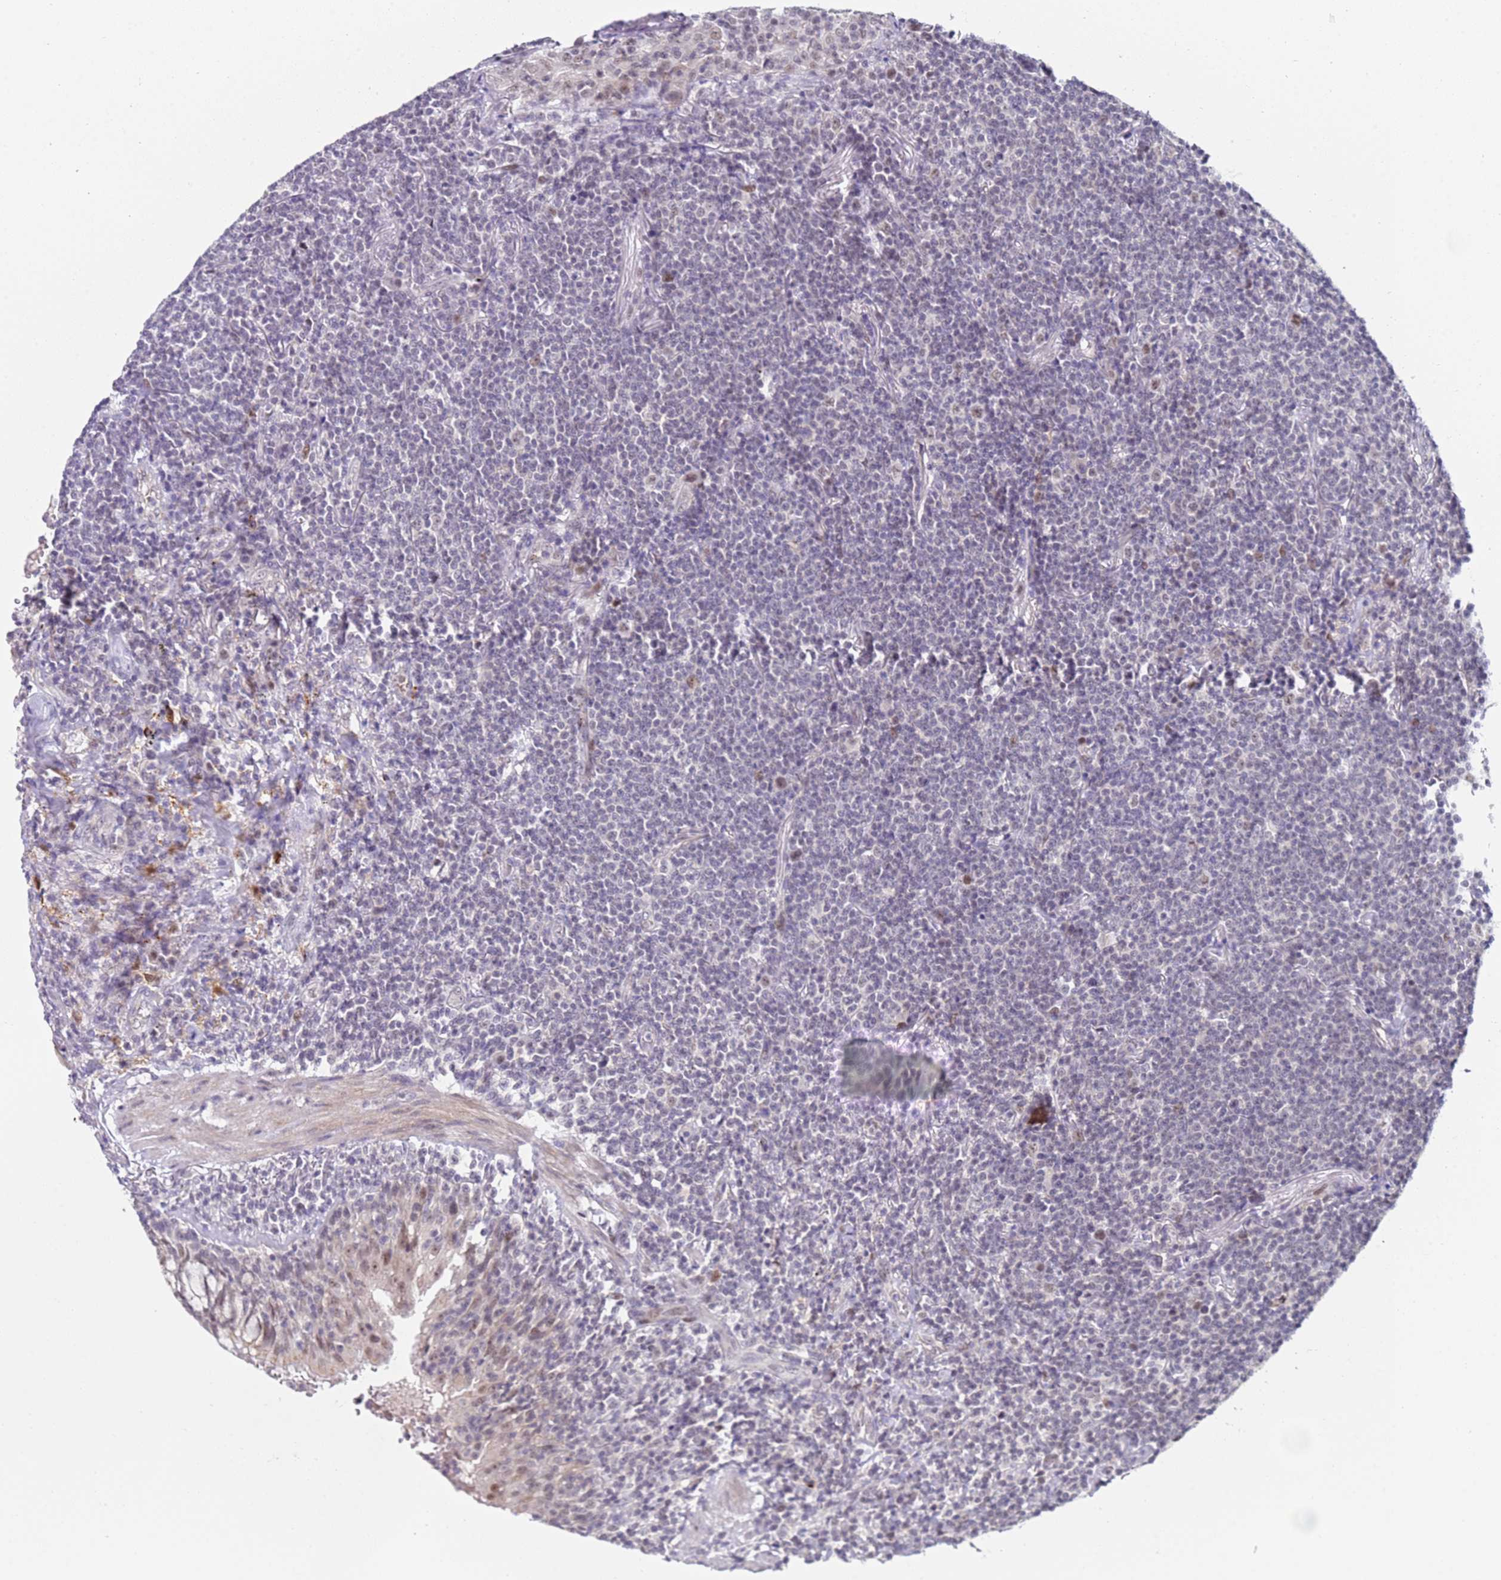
{"staining": {"intensity": "negative", "quantity": "none", "location": "none"}, "tissue": "lymphoma", "cell_type": "Tumor cells", "image_type": "cancer", "snomed": [{"axis": "morphology", "description": "Malignant lymphoma, non-Hodgkin's type, Low grade"}, {"axis": "topography", "description": "Lung"}], "caption": "Photomicrograph shows no significant protein positivity in tumor cells of lymphoma.", "gene": "LGALSL", "patient": {"sex": "female", "age": 71}}